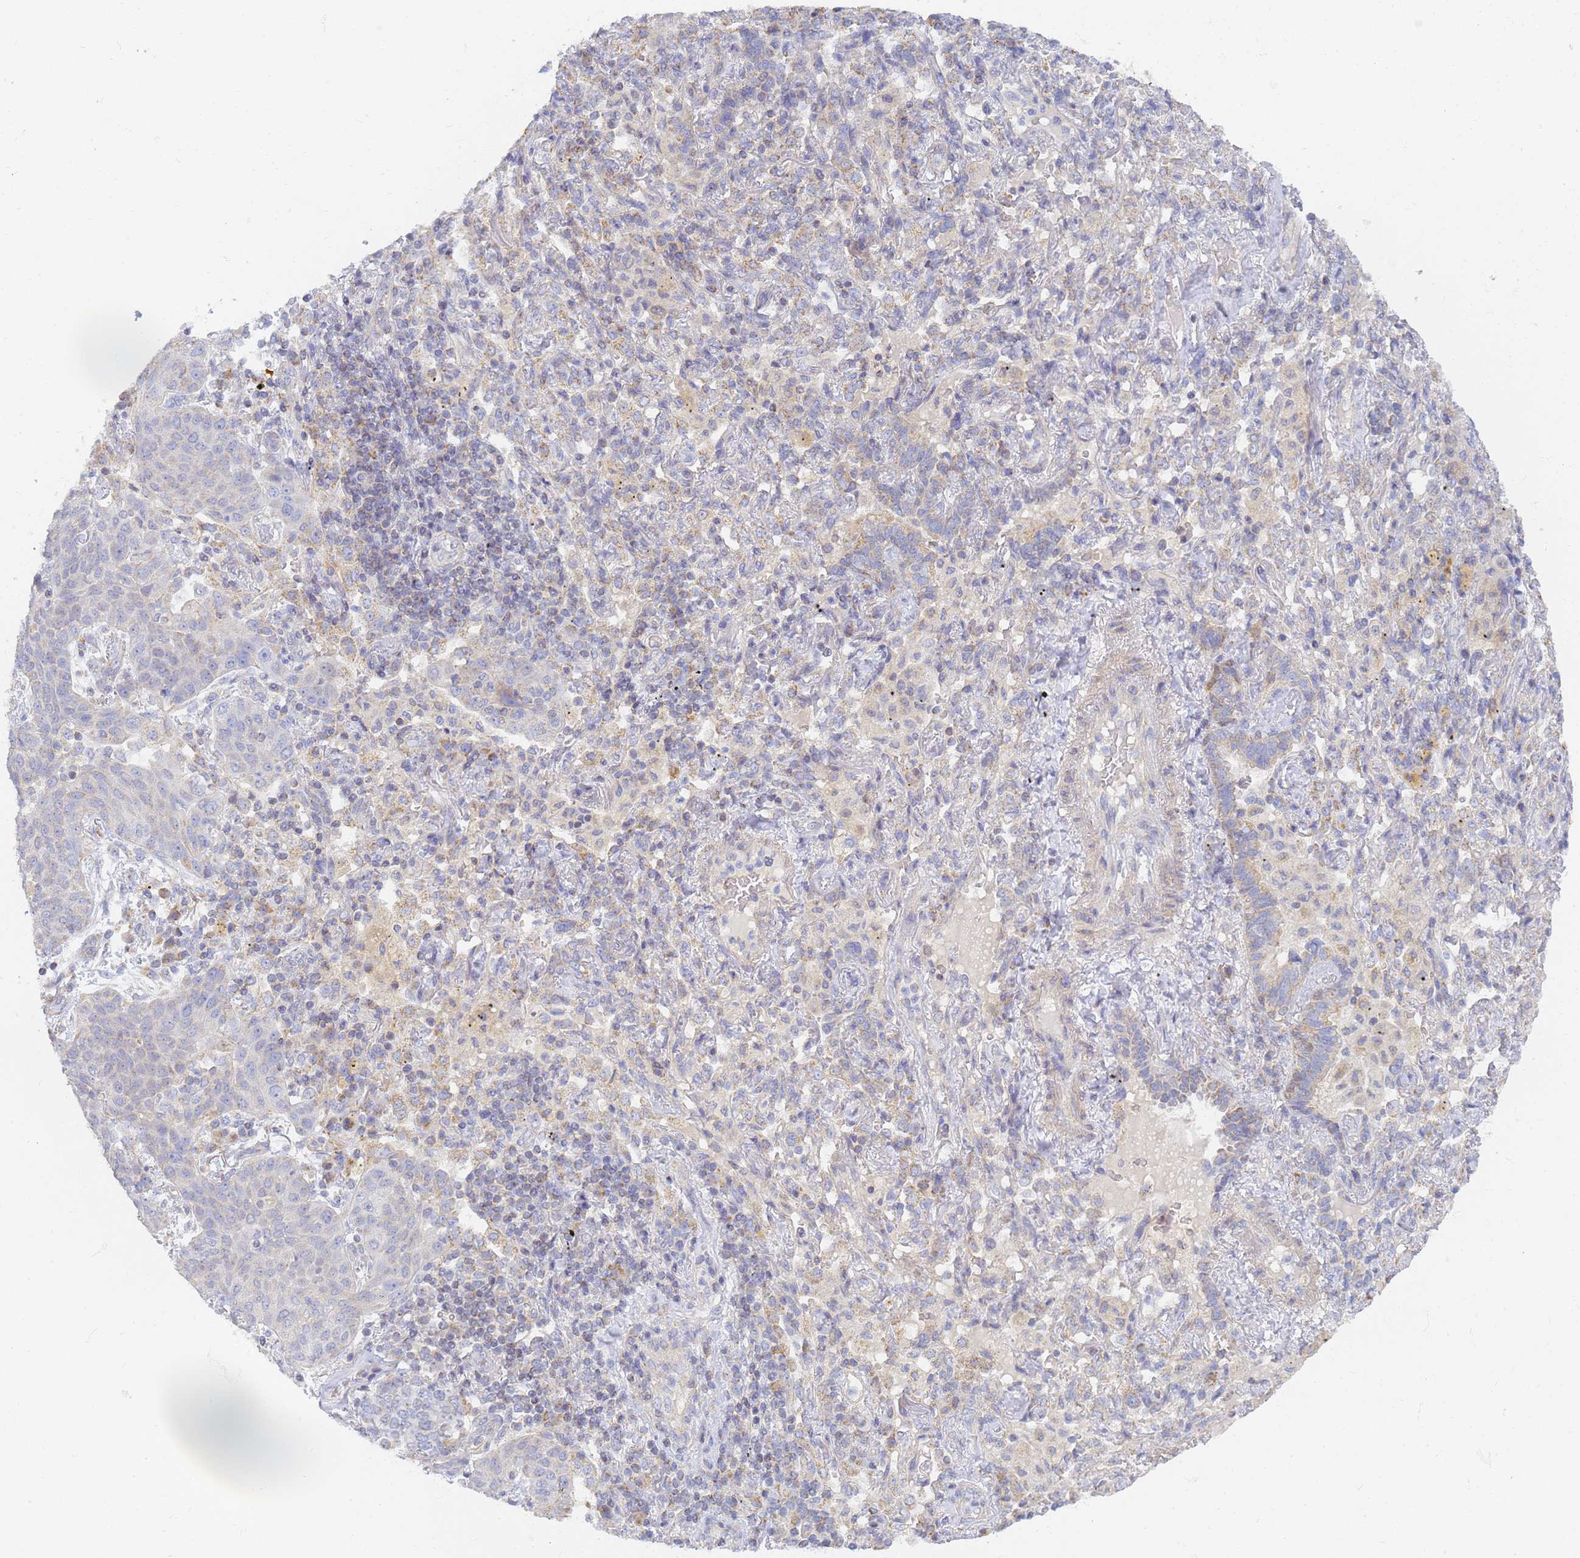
{"staining": {"intensity": "negative", "quantity": "none", "location": "none"}, "tissue": "lung cancer", "cell_type": "Tumor cells", "image_type": "cancer", "snomed": [{"axis": "morphology", "description": "Squamous cell carcinoma, NOS"}, {"axis": "topography", "description": "Lung"}], "caption": "DAB immunohistochemical staining of human squamous cell carcinoma (lung) demonstrates no significant staining in tumor cells.", "gene": "UTP23", "patient": {"sex": "female", "age": 70}}